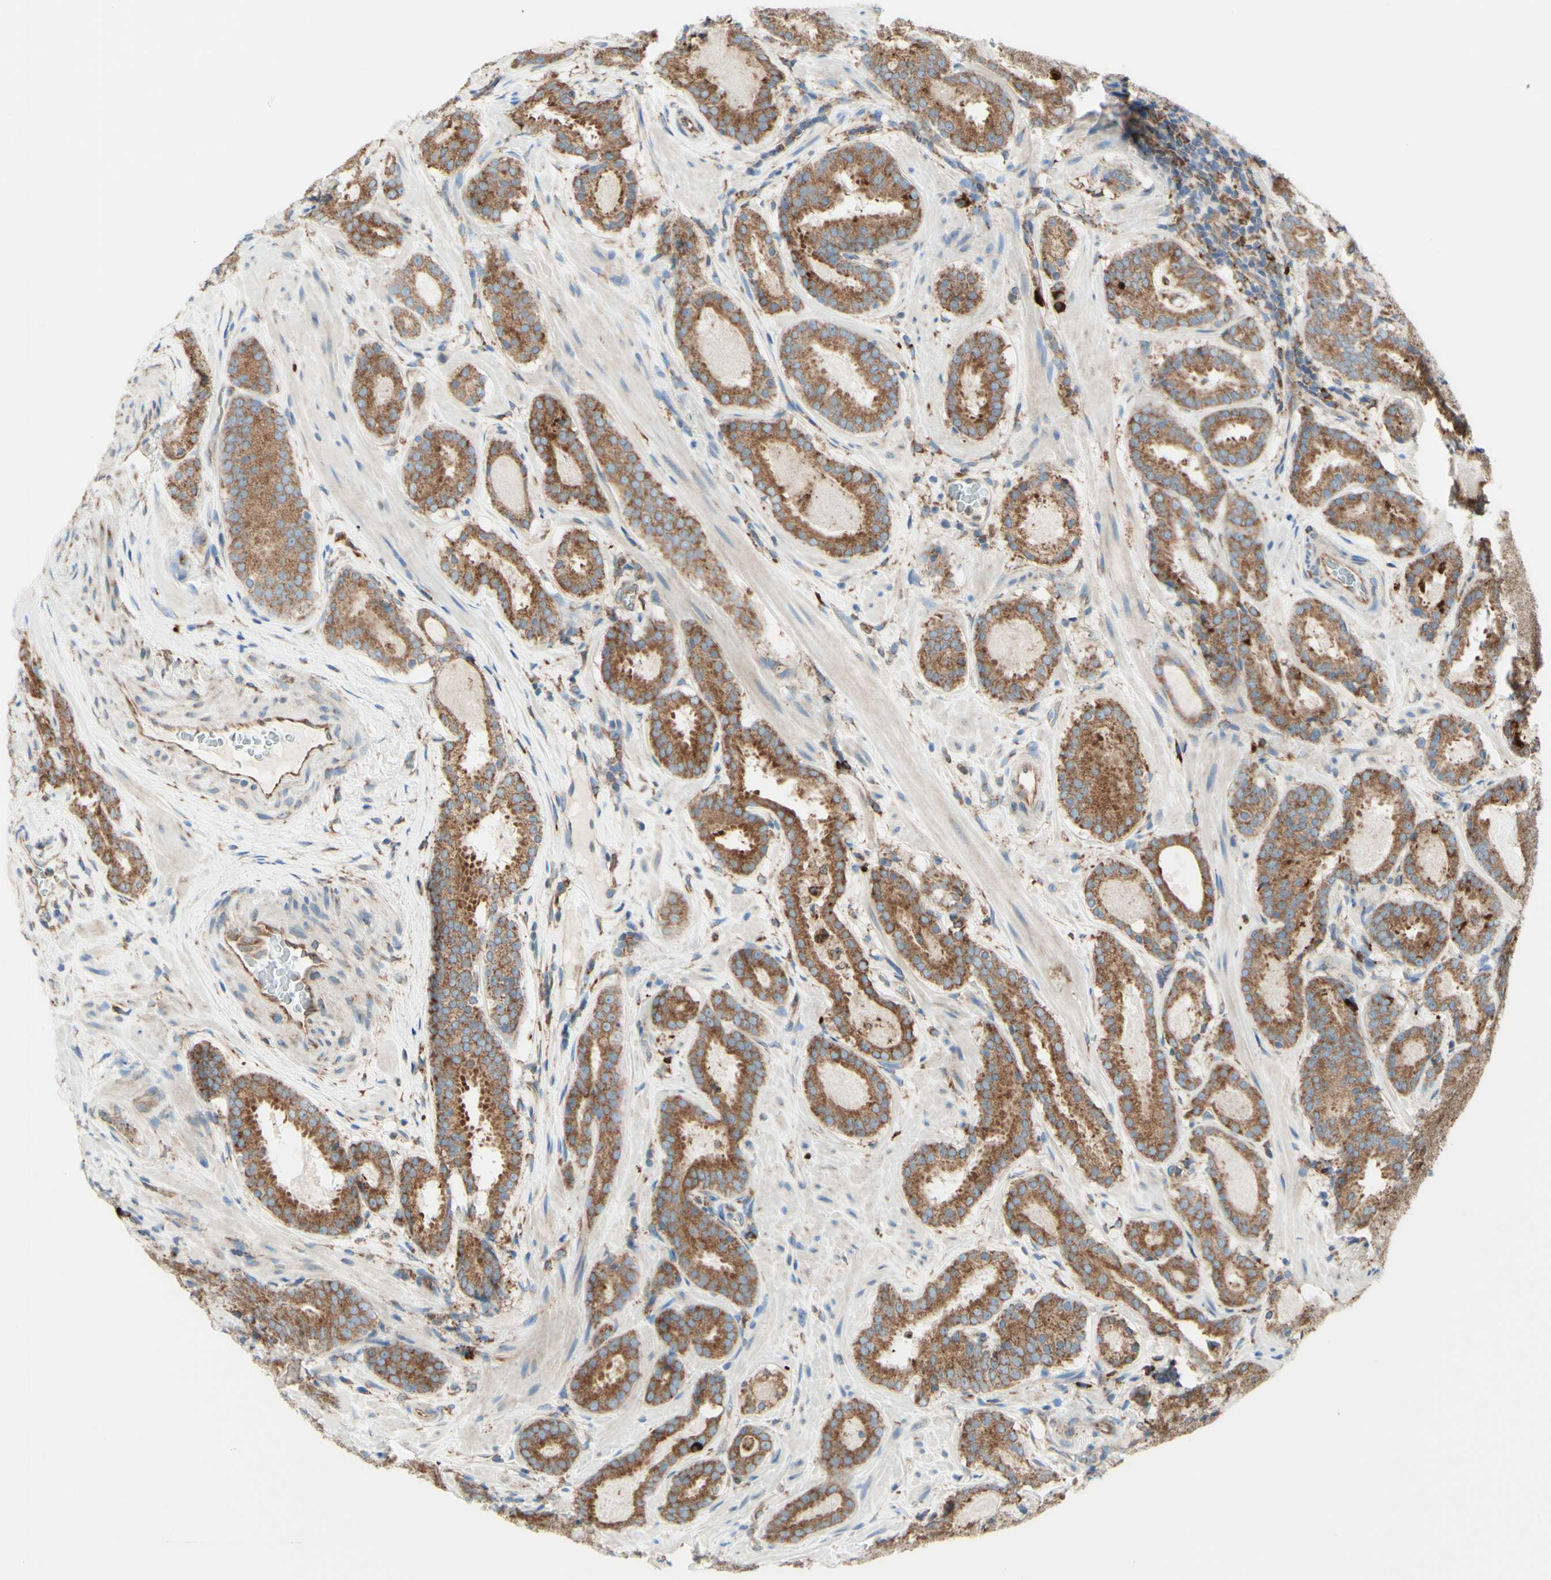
{"staining": {"intensity": "moderate", "quantity": ">75%", "location": "cytoplasmic/membranous"}, "tissue": "prostate cancer", "cell_type": "Tumor cells", "image_type": "cancer", "snomed": [{"axis": "morphology", "description": "Adenocarcinoma, Low grade"}, {"axis": "topography", "description": "Prostate"}], "caption": "Tumor cells exhibit medium levels of moderate cytoplasmic/membranous expression in approximately >75% of cells in prostate cancer (adenocarcinoma (low-grade)).", "gene": "DNAJB11", "patient": {"sex": "male", "age": 69}}